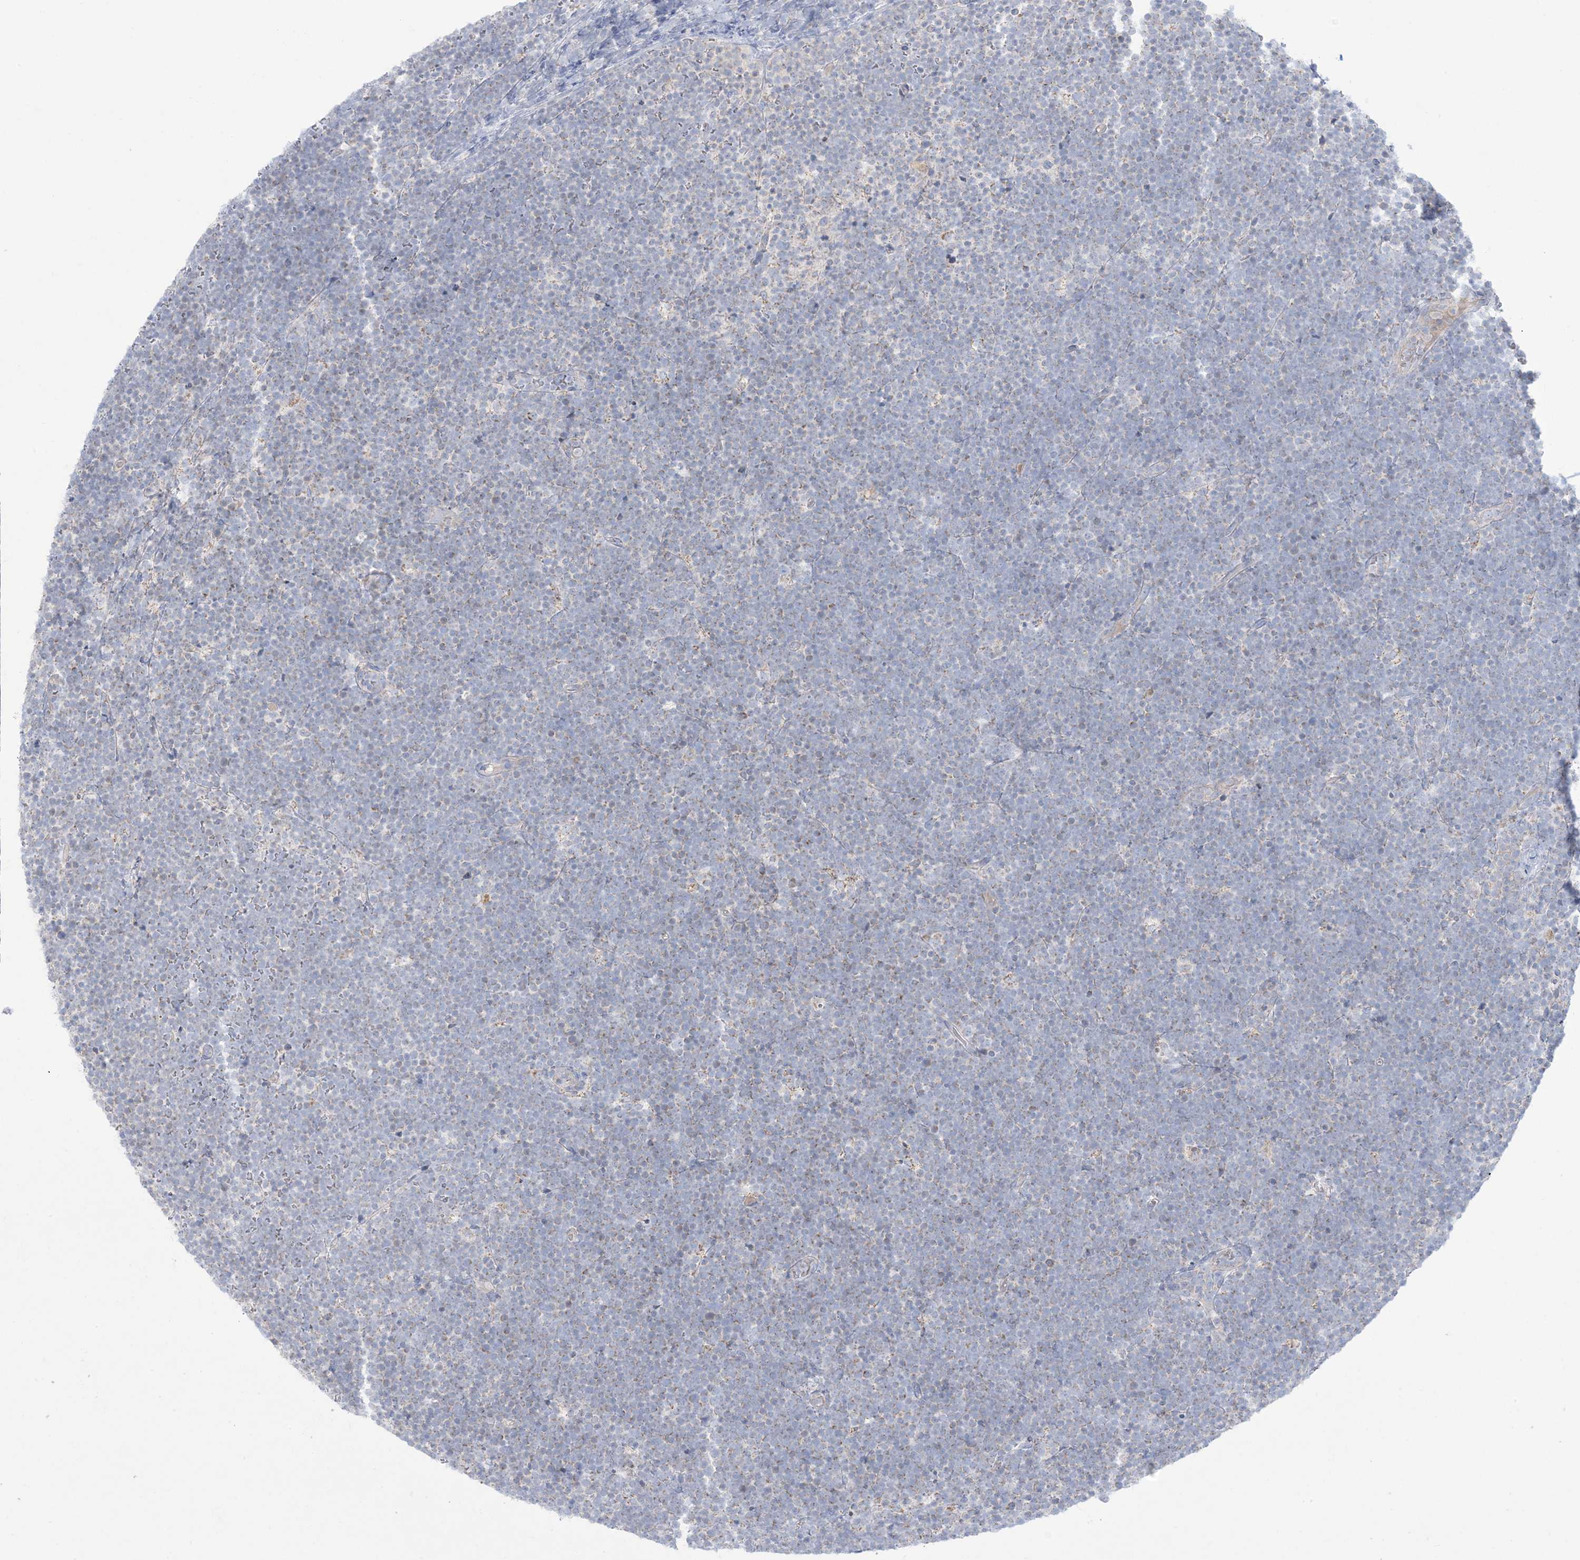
{"staining": {"intensity": "negative", "quantity": "none", "location": "none"}, "tissue": "lymphoma", "cell_type": "Tumor cells", "image_type": "cancer", "snomed": [{"axis": "morphology", "description": "Malignant lymphoma, non-Hodgkin's type, High grade"}, {"axis": "topography", "description": "Lymph node"}], "caption": "Immunohistochemical staining of malignant lymphoma, non-Hodgkin's type (high-grade) reveals no significant staining in tumor cells.", "gene": "KCTD6", "patient": {"sex": "male", "age": 13}}